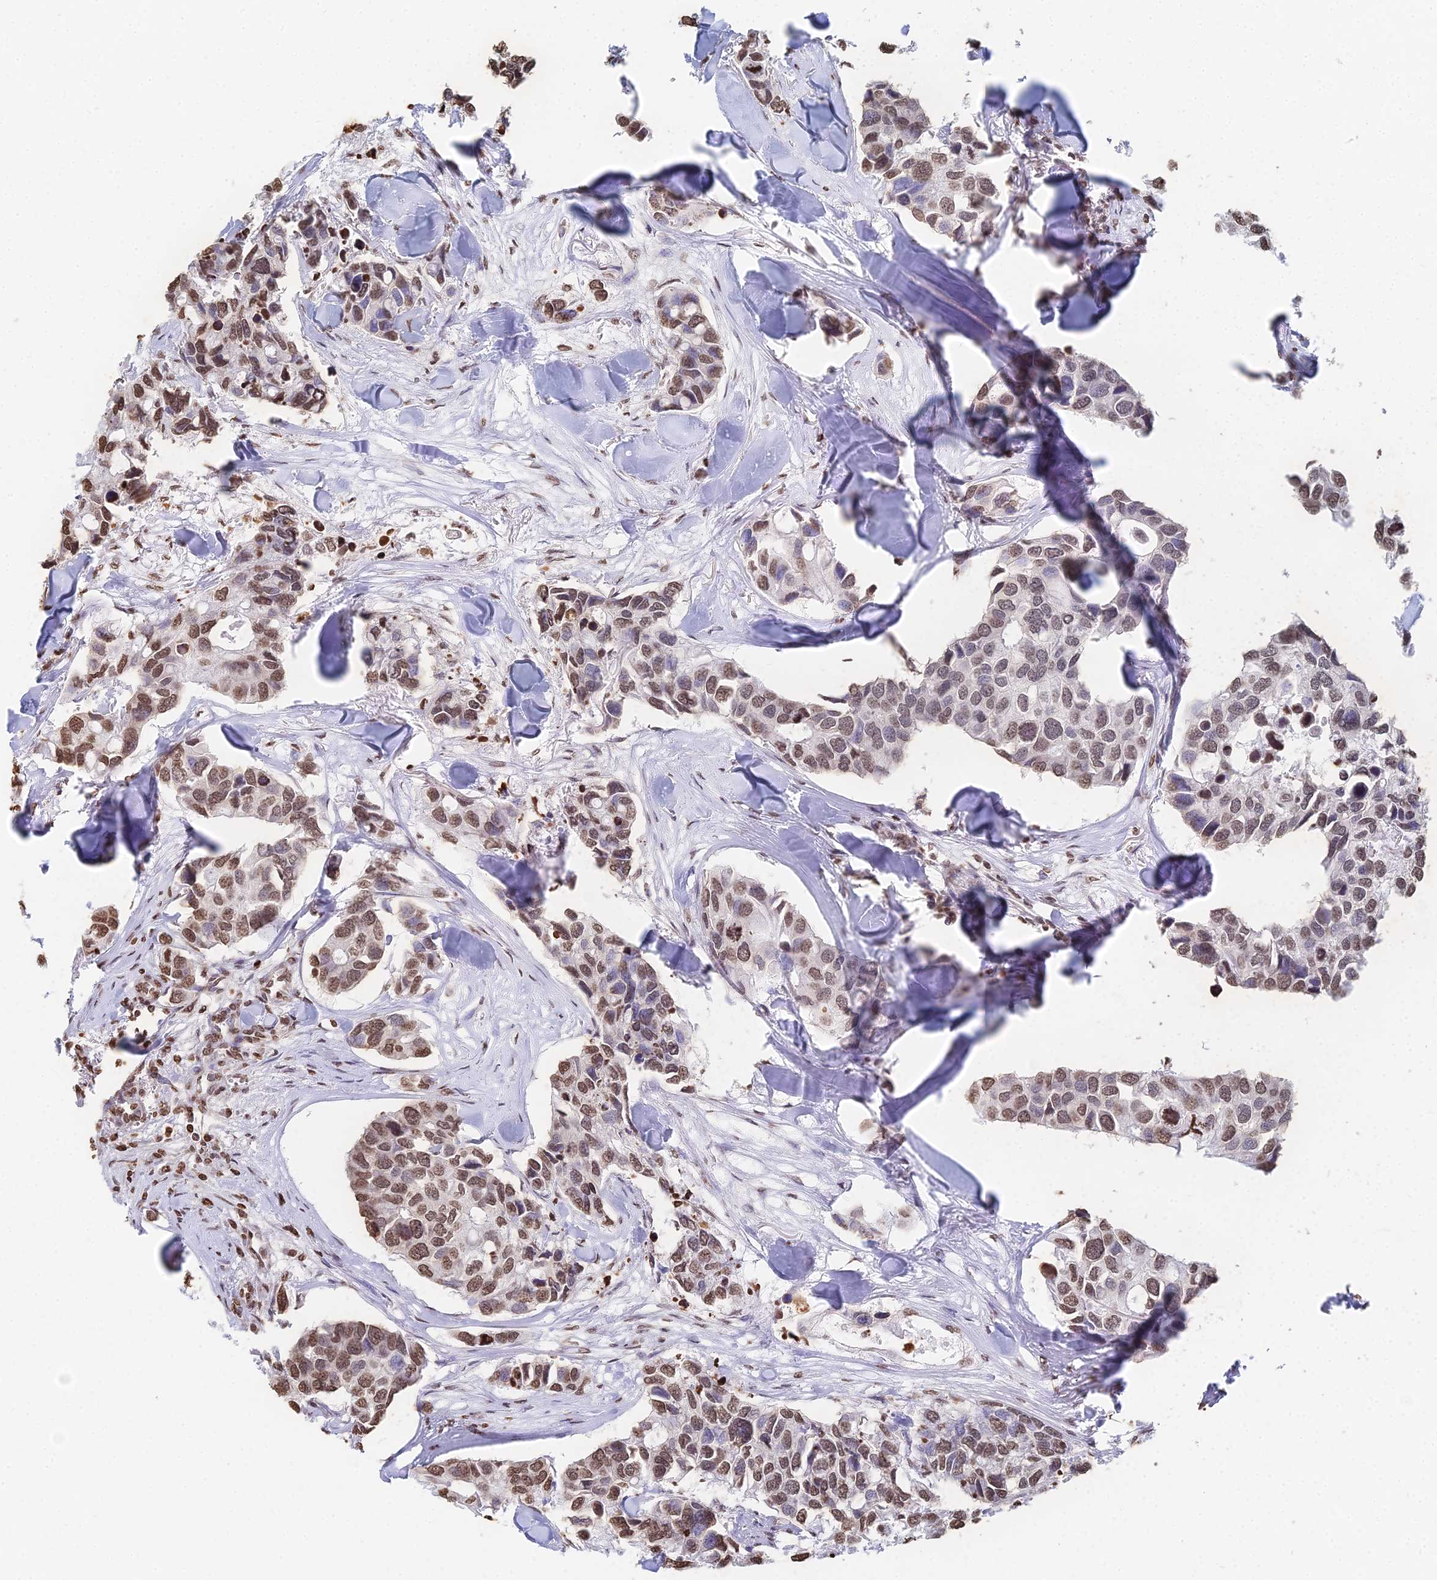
{"staining": {"intensity": "moderate", "quantity": ">75%", "location": "nuclear"}, "tissue": "breast cancer", "cell_type": "Tumor cells", "image_type": "cancer", "snomed": [{"axis": "morphology", "description": "Duct carcinoma"}, {"axis": "topography", "description": "Breast"}], "caption": "Immunohistochemistry (IHC) photomicrograph of human infiltrating ductal carcinoma (breast) stained for a protein (brown), which displays medium levels of moderate nuclear expression in approximately >75% of tumor cells.", "gene": "GBP3", "patient": {"sex": "female", "age": 83}}